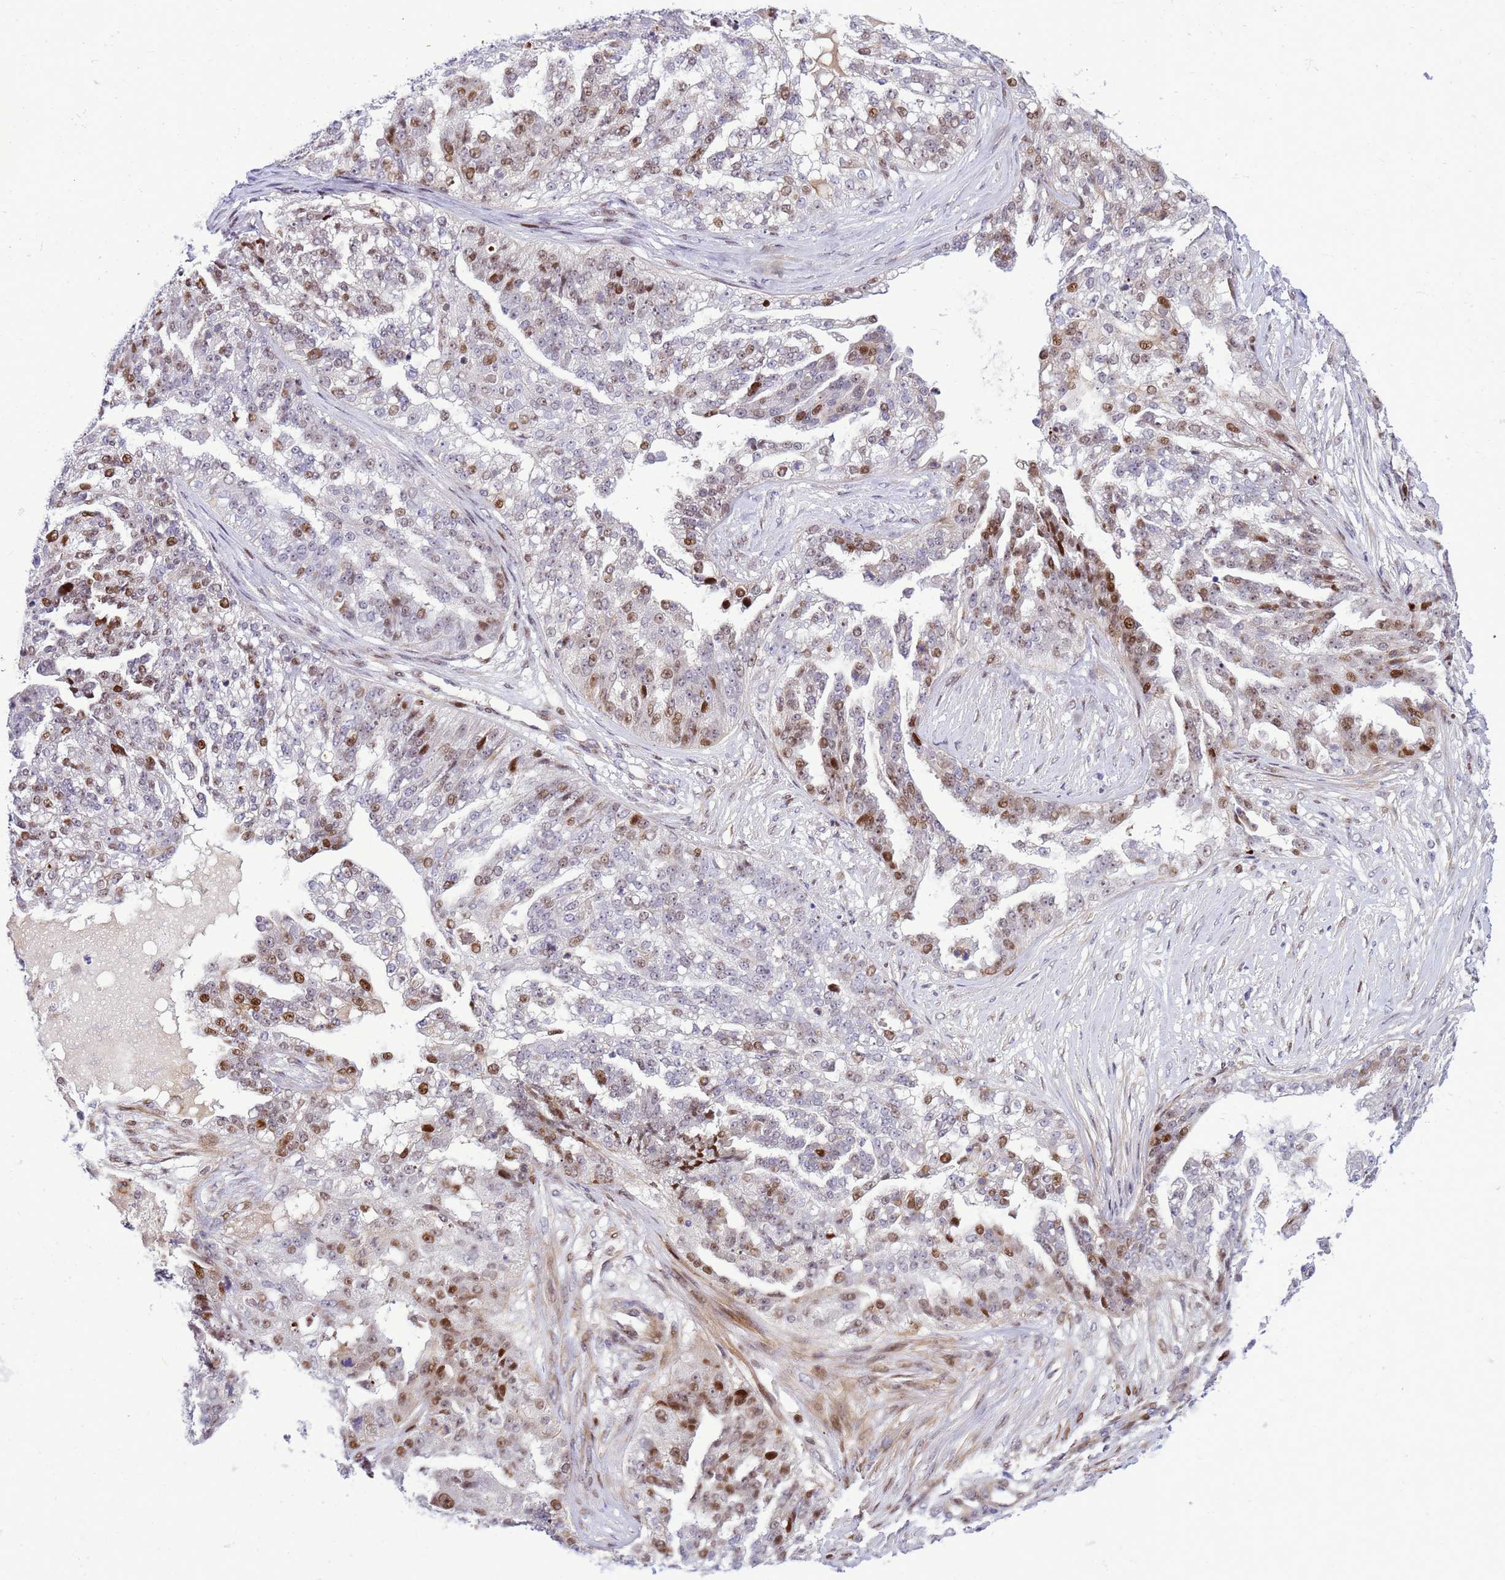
{"staining": {"intensity": "moderate", "quantity": "25%-75%", "location": "nuclear"}, "tissue": "ovarian cancer", "cell_type": "Tumor cells", "image_type": "cancer", "snomed": [{"axis": "morphology", "description": "Cystadenocarcinoma, serous, NOS"}, {"axis": "topography", "description": "Ovary"}], "caption": "About 25%-75% of tumor cells in ovarian cancer (serous cystadenocarcinoma) demonstrate moderate nuclear protein expression as visualized by brown immunohistochemical staining.", "gene": "ADAMTS7", "patient": {"sex": "female", "age": 58}}